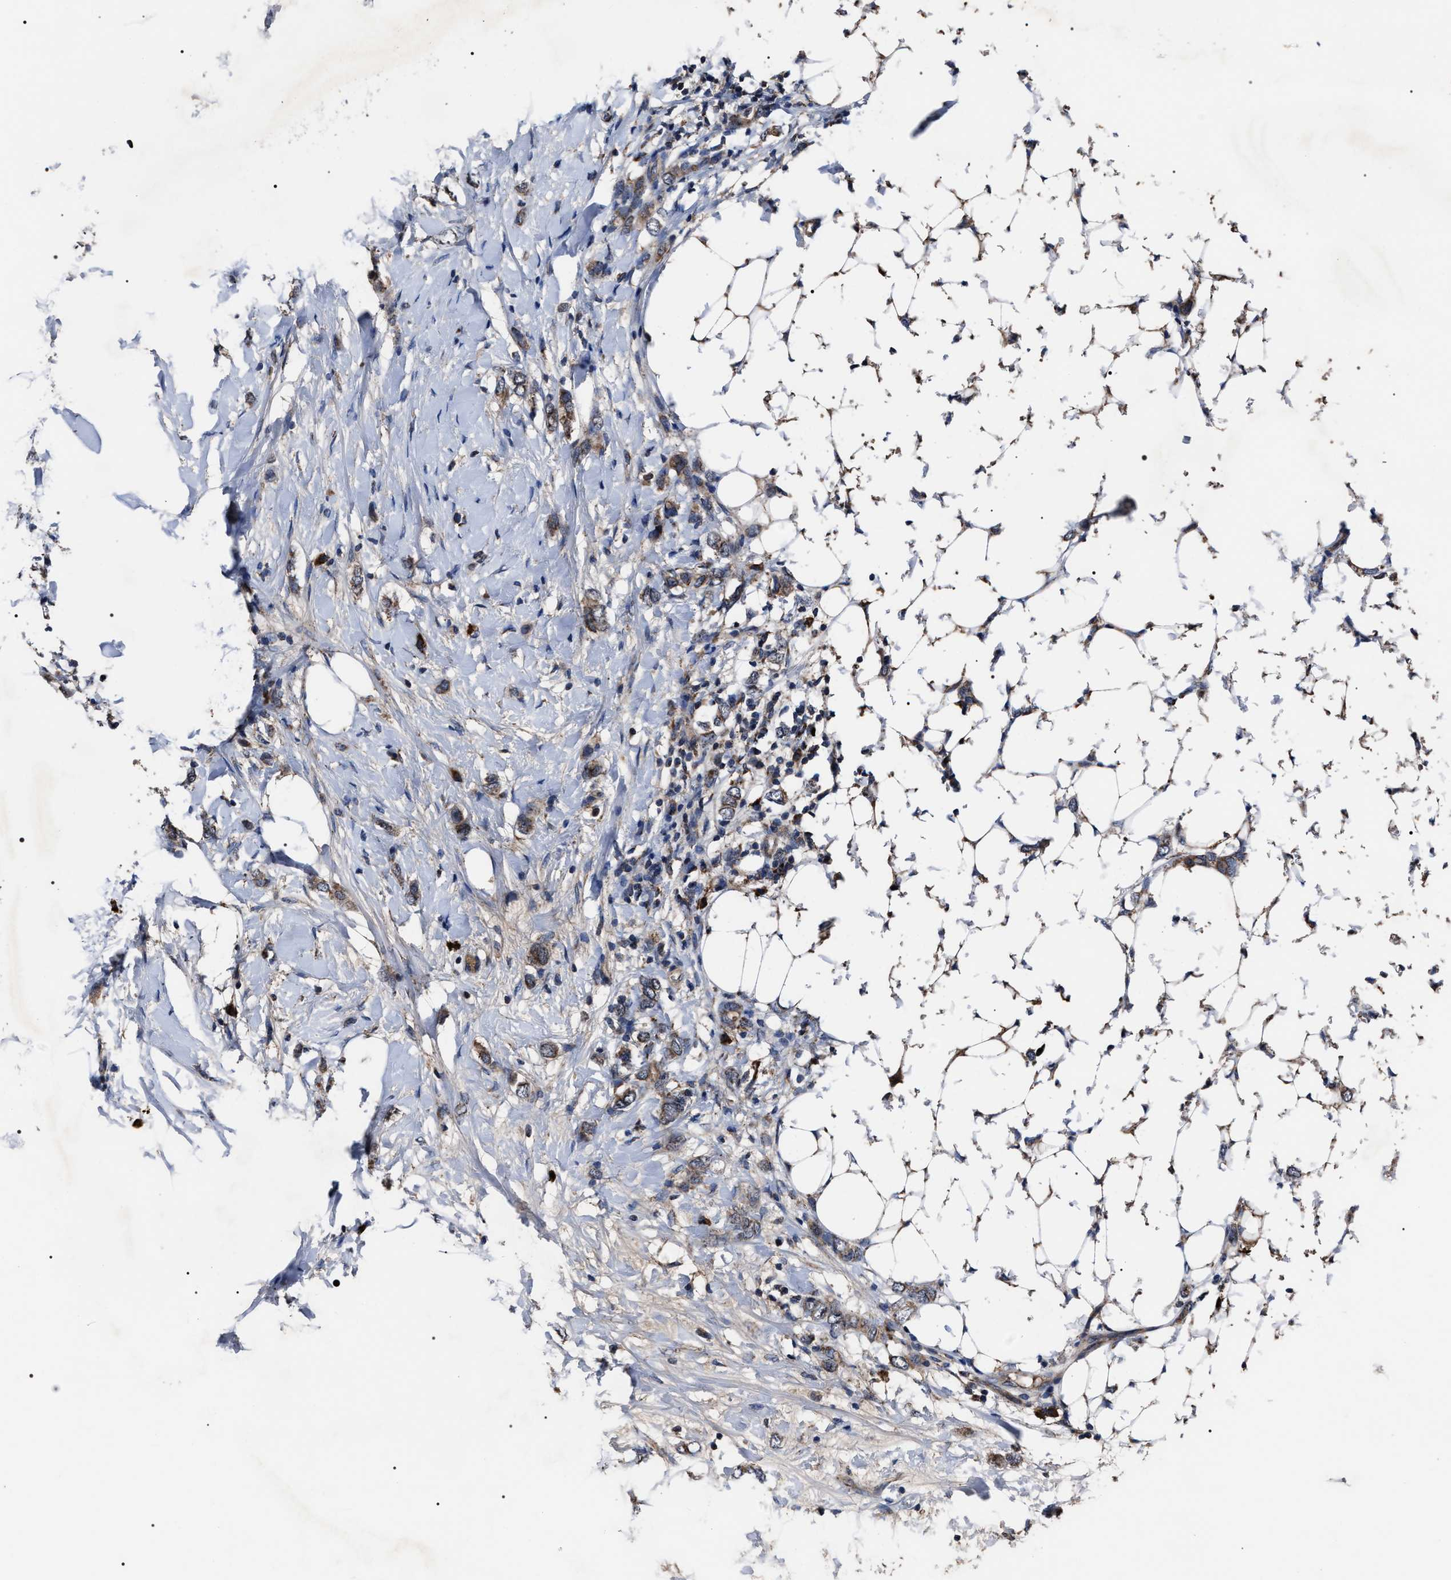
{"staining": {"intensity": "moderate", "quantity": ">75%", "location": "cytoplasmic/membranous"}, "tissue": "breast cancer", "cell_type": "Tumor cells", "image_type": "cancer", "snomed": [{"axis": "morphology", "description": "Normal tissue, NOS"}, {"axis": "morphology", "description": "Lobular carcinoma"}, {"axis": "topography", "description": "Breast"}], "caption": "Immunohistochemical staining of human breast lobular carcinoma displays medium levels of moderate cytoplasmic/membranous protein positivity in approximately >75% of tumor cells. (IHC, brightfield microscopy, high magnification).", "gene": "MACC1", "patient": {"sex": "female", "age": 47}}